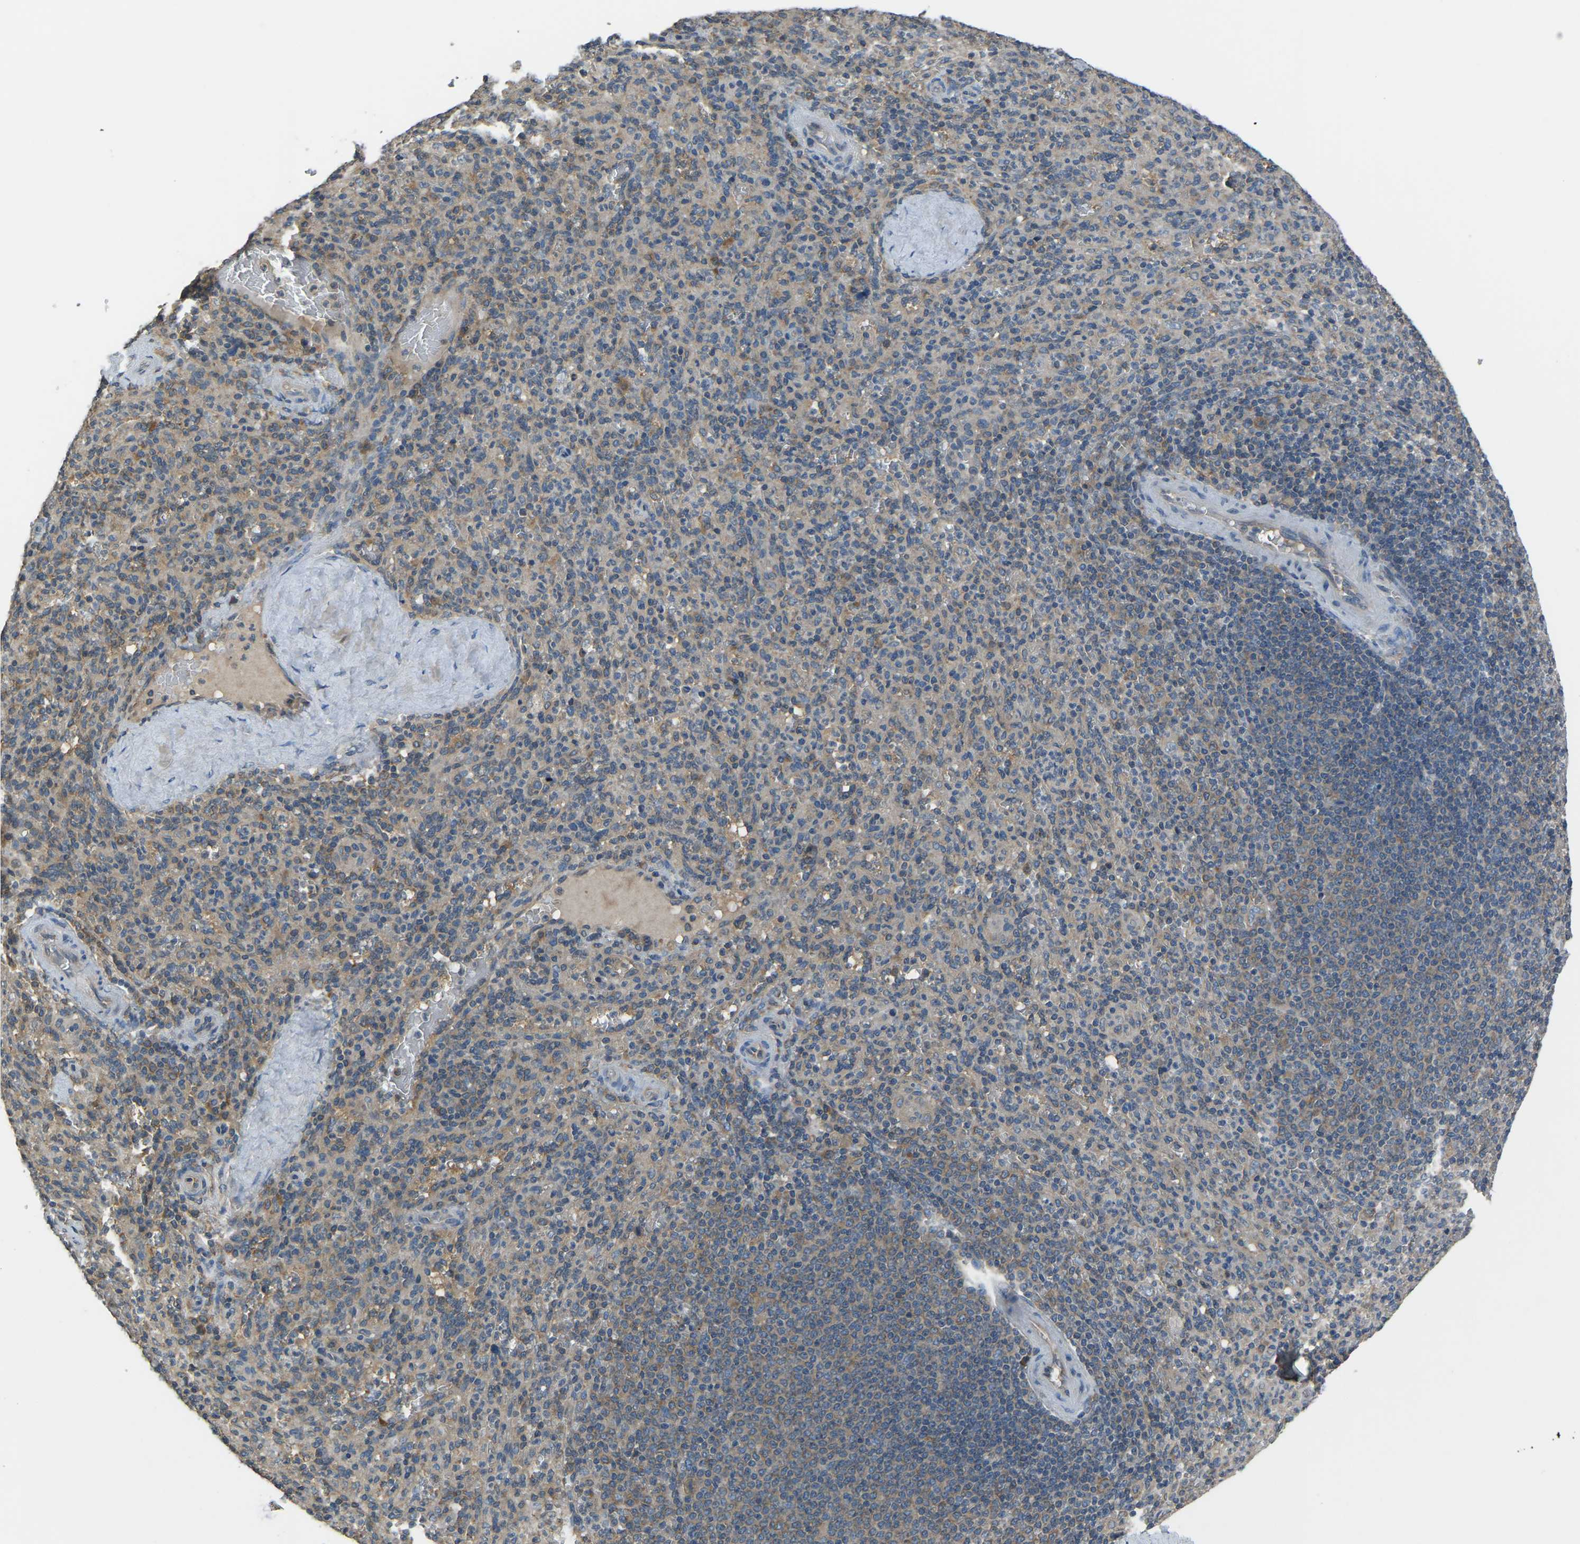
{"staining": {"intensity": "moderate", "quantity": "25%-75%", "location": "cytoplasmic/membranous"}, "tissue": "spleen", "cell_type": "Cells in red pulp", "image_type": "normal", "snomed": [{"axis": "morphology", "description": "Normal tissue, NOS"}, {"axis": "topography", "description": "Spleen"}], "caption": "Immunohistochemical staining of benign human spleen shows 25%-75% levels of moderate cytoplasmic/membranous protein staining in approximately 25%-75% of cells in red pulp.", "gene": "AIMP1", "patient": {"sex": "male", "age": 36}}